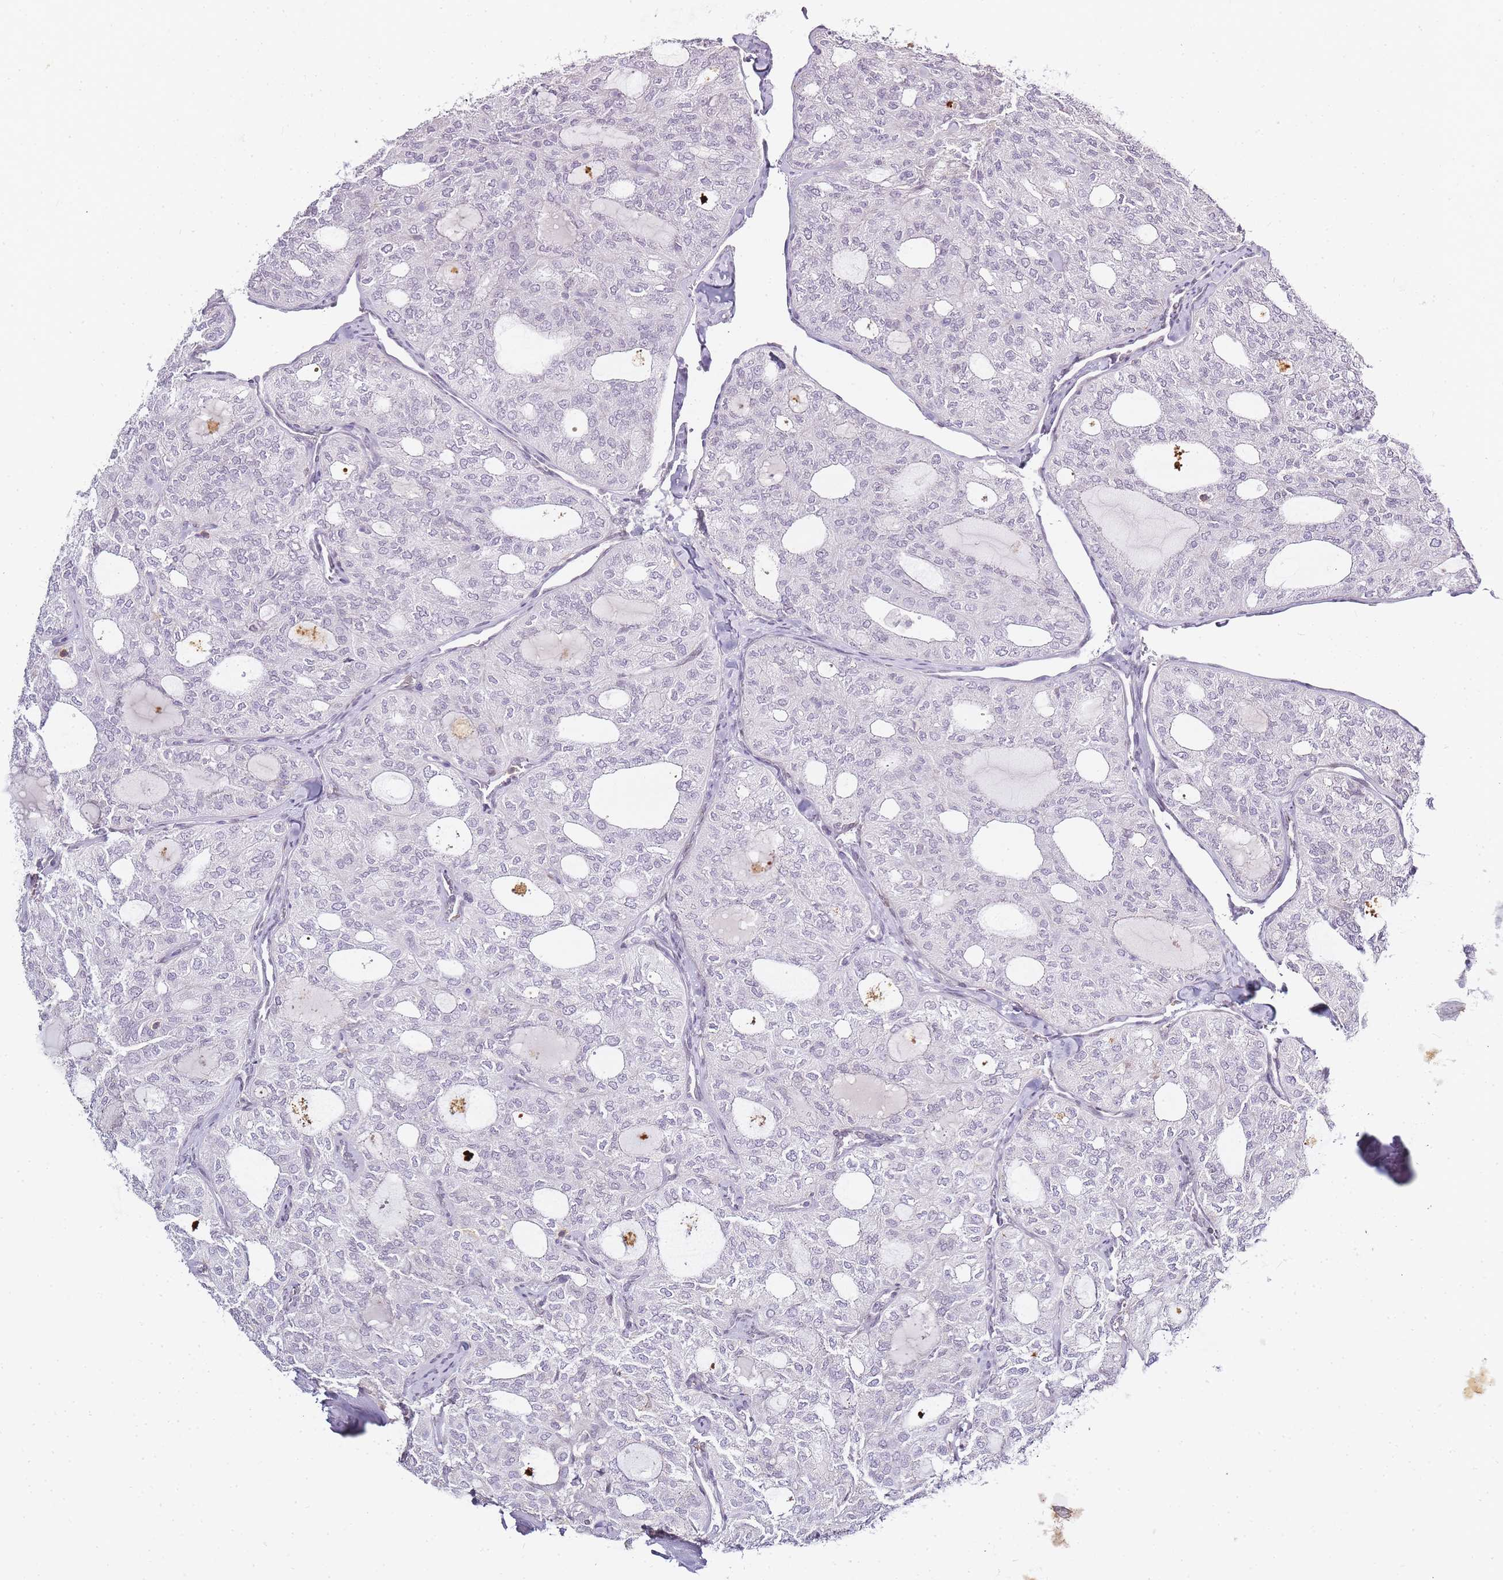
{"staining": {"intensity": "negative", "quantity": "none", "location": "none"}, "tissue": "thyroid cancer", "cell_type": "Tumor cells", "image_type": "cancer", "snomed": [{"axis": "morphology", "description": "Follicular adenoma carcinoma, NOS"}, {"axis": "topography", "description": "Thyroid gland"}], "caption": "Immunohistochemistry photomicrograph of thyroid cancer (follicular adenoma carcinoma) stained for a protein (brown), which displays no staining in tumor cells.", "gene": "JAKMIP1", "patient": {"sex": "male", "age": 75}}